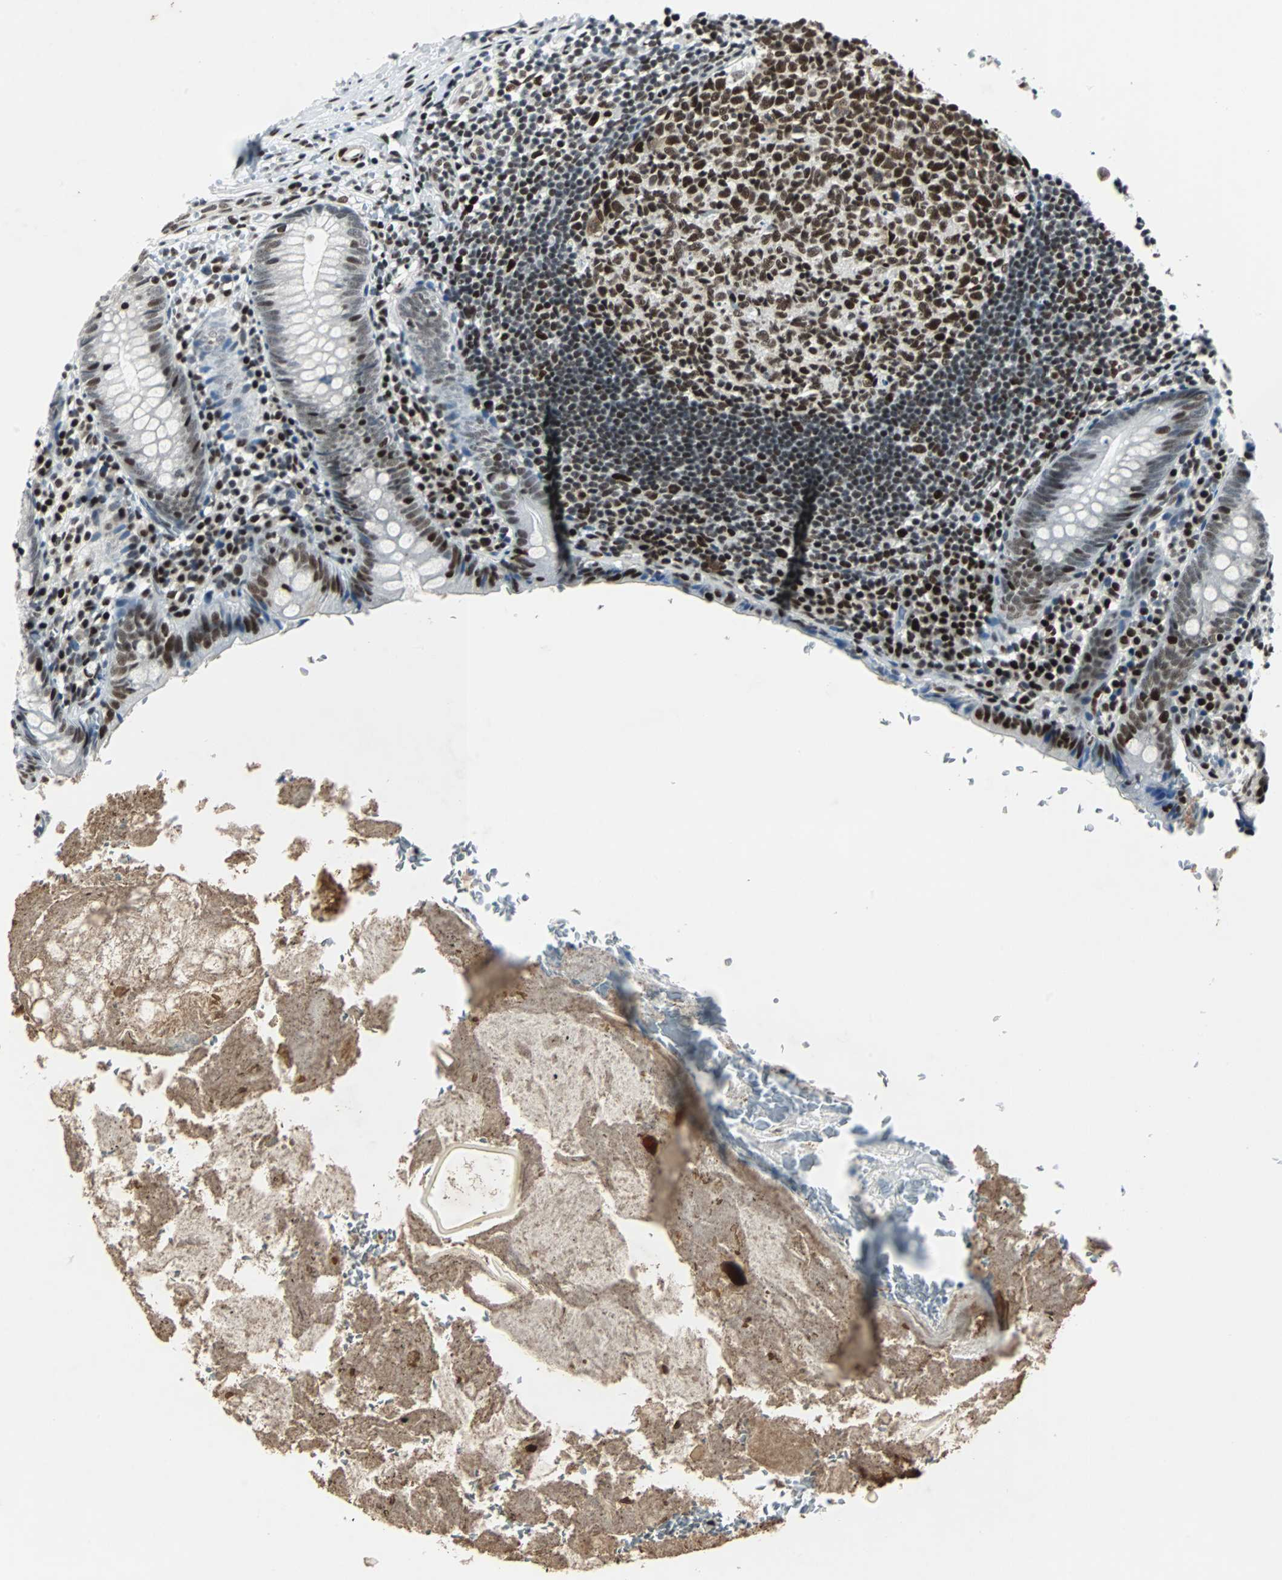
{"staining": {"intensity": "strong", "quantity": "25%-75%", "location": "nuclear"}, "tissue": "appendix", "cell_type": "Glandular cells", "image_type": "normal", "snomed": [{"axis": "morphology", "description": "Normal tissue, NOS"}, {"axis": "topography", "description": "Appendix"}], "caption": "Appendix stained with a protein marker exhibits strong staining in glandular cells.", "gene": "MEF2D", "patient": {"sex": "female", "age": 10}}